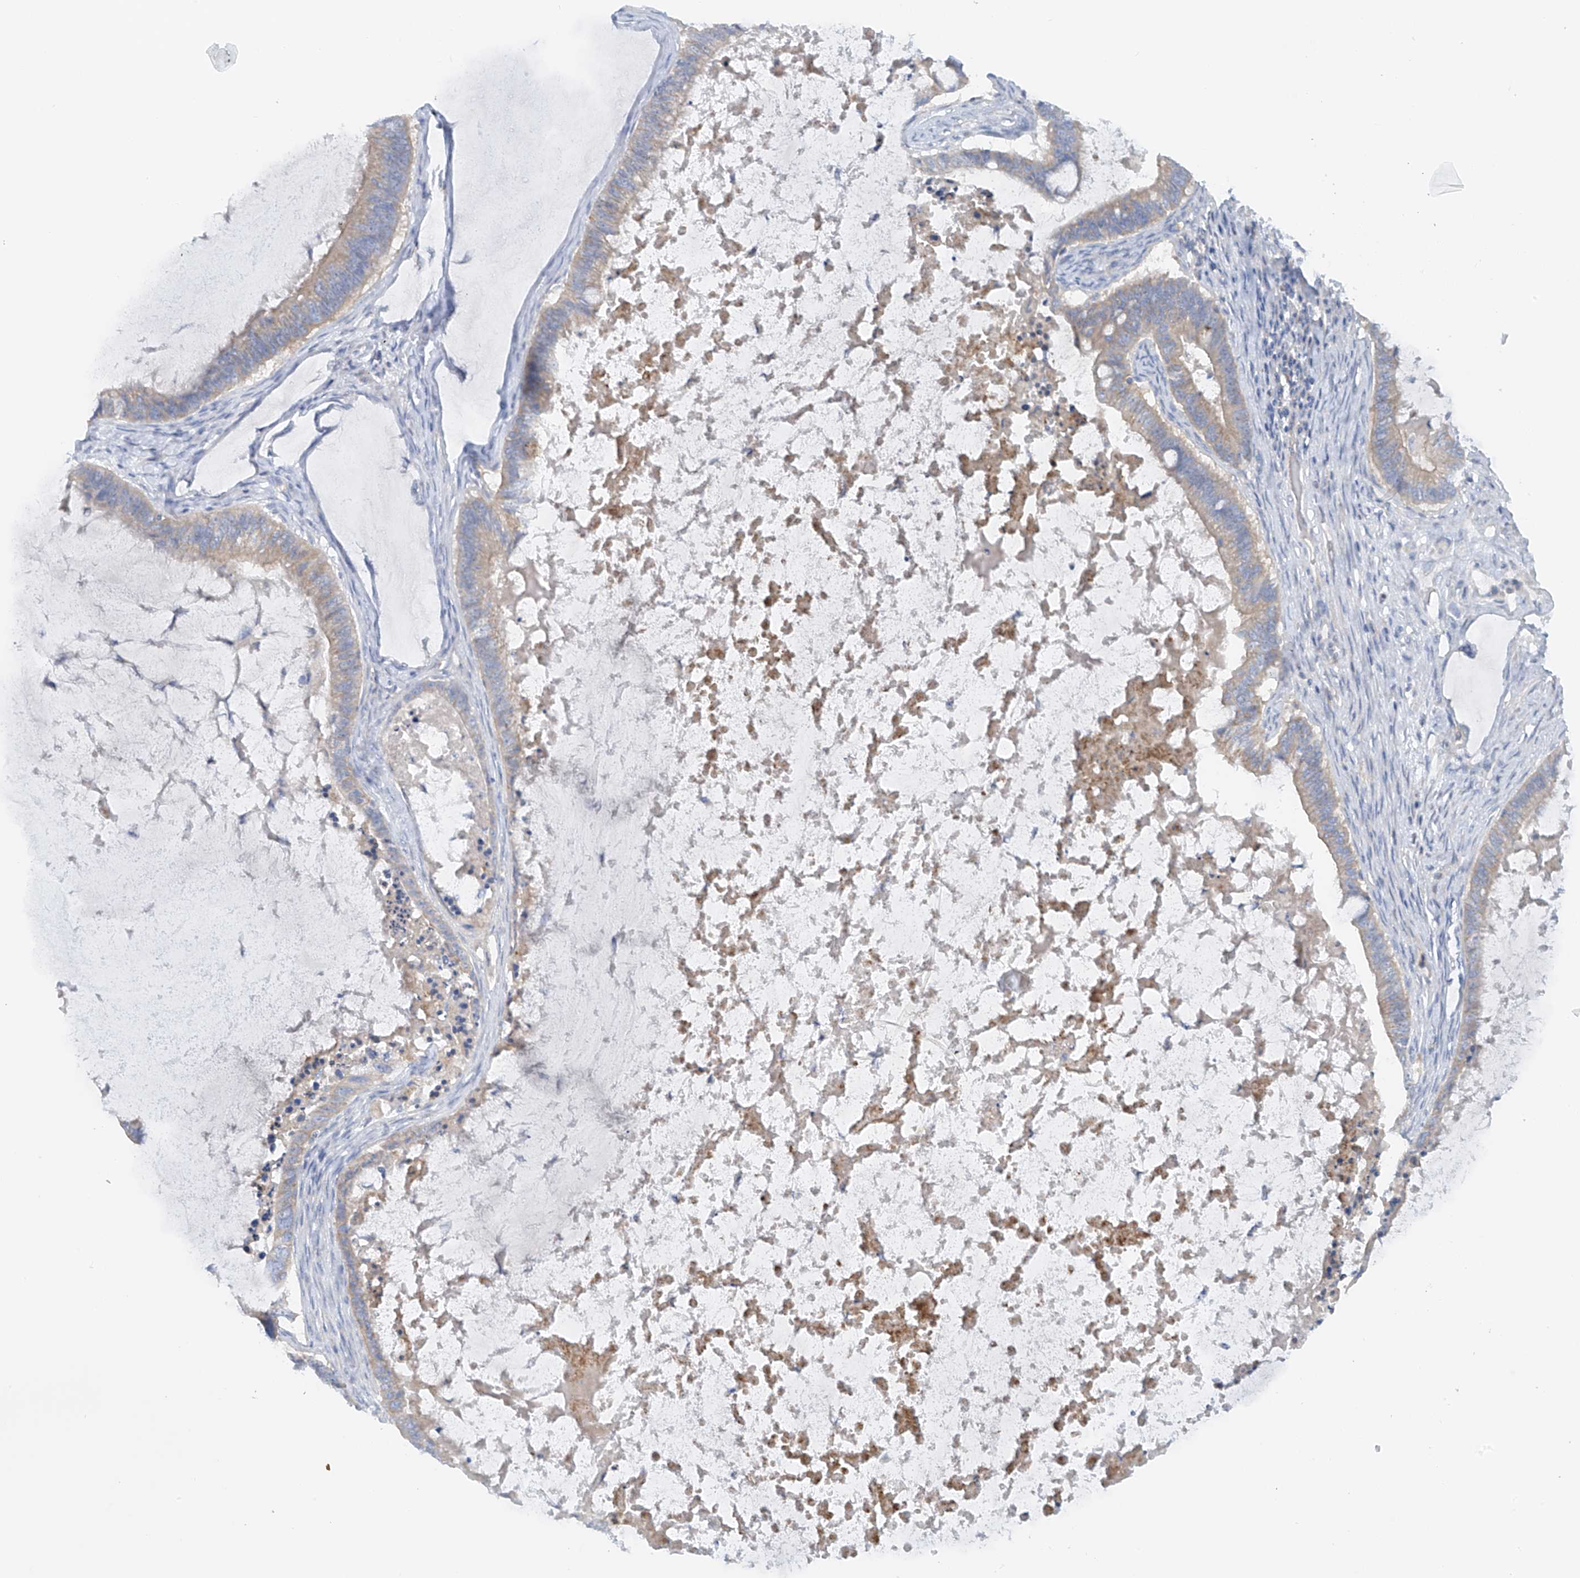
{"staining": {"intensity": "weak", "quantity": "25%-75%", "location": "cytoplasmic/membranous"}, "tissue": "ovarian cancer", "cell_type": "Tumor cells", "image_type": "cancer", "snomed": [{"axis": "morphology", "description": "Cystadenocarcinoma, mucinous, NOS"}, {"axis": "topography", "description": "Ovary"}], "caption": "A micrograph of mucinous cystadenocarcinoma (ovarian) stained for a protein displays weak cytoplasmic/membranous brown staining in tumor cells. The staining was performed using DAB (3,3'-diaminobenzidine), with brown indicating positive protein expression. Nuclei are stained blue with hematoxylin.", "gene": "POMGNT2", "patient": {"sex": "female", "age": 61}}